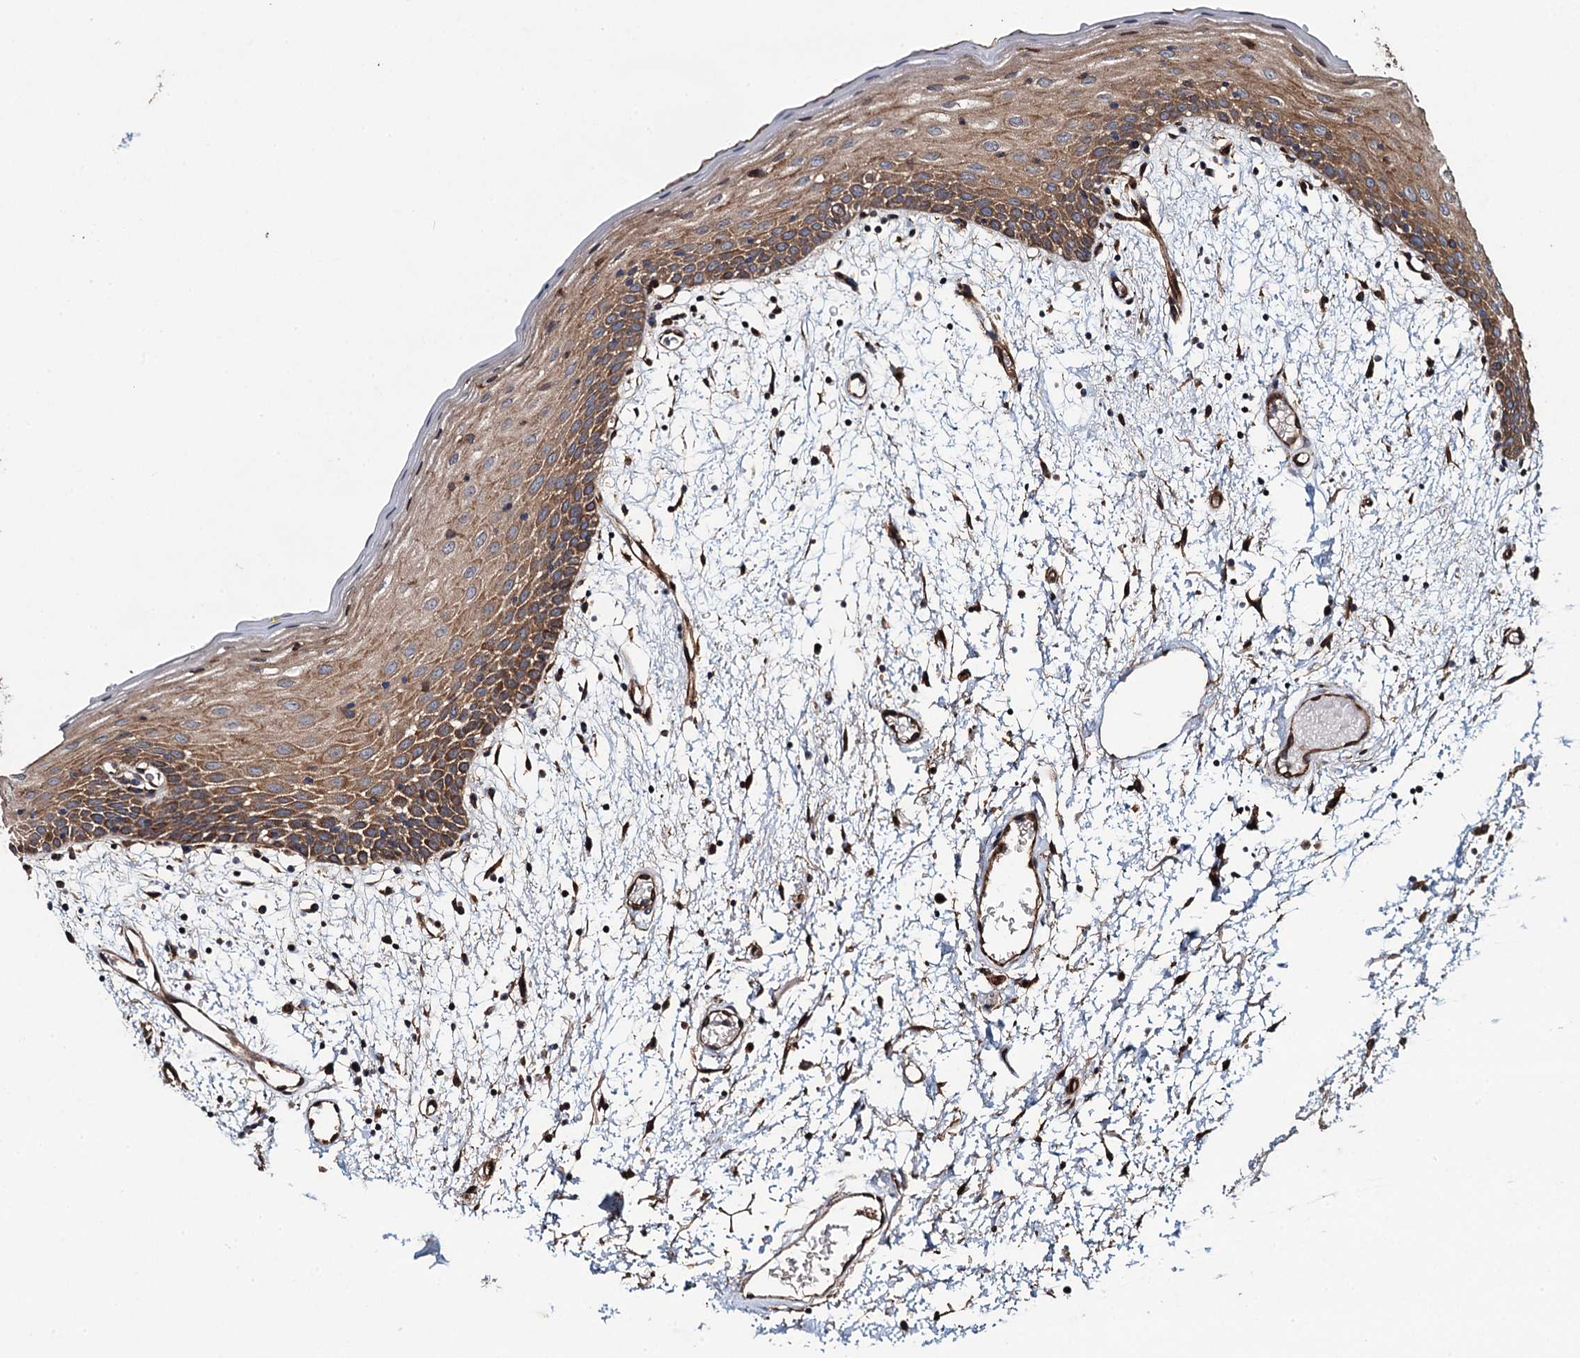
{"staining": {"intensity": "moderate", "quantity": ">75%", "location": "cytoplasmic/membranous"}, "tissue": "oral mucosa", "cell_type": "Squamous epithelial cells", "image_type": "normal", "snomed": [{"axis": "morphology", "description": "Normal tissue, NOS"}, {"axis": "topography", "description": "Skeletal muscle"}, {"axis": "topography", "description": "Oral tissue"}, {"axis": "topography", "description": "Salivary gland"}, {"axis": "topography", "description": "Peripheral nerve tissue"}], "caption": "Benign oral mucosa reveals moderate cytoplasmic/membranous expression in approximately >75% of squamous epithelial cells, visualized by immunohistochemistry.", "gene": "RHOBTB1", "patient": {"sex": "male", "age": 54}}